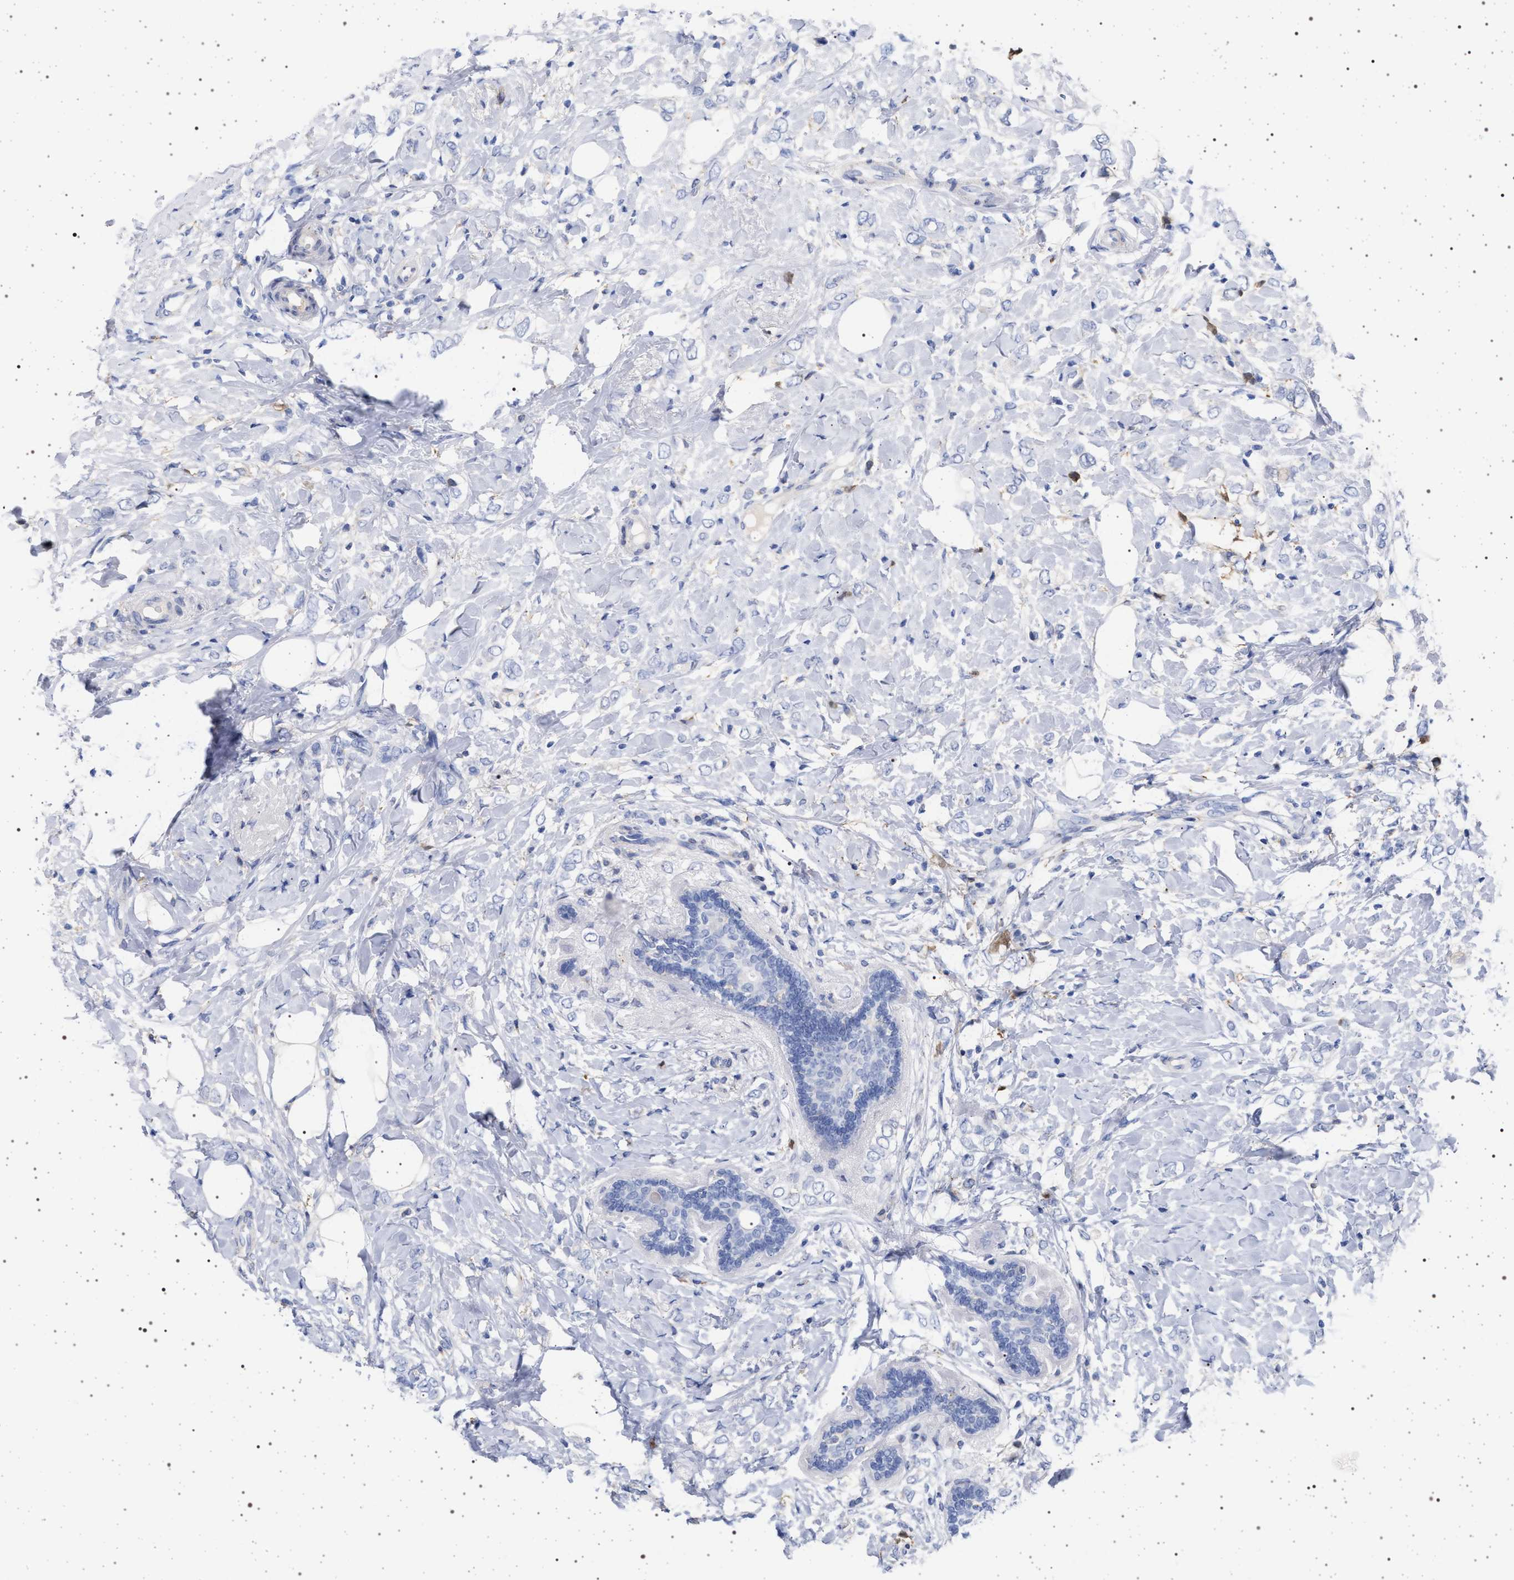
{"staining": {"intensity": "negative", "quantity": "none", "location": "none"}, "tissue": "breast cancer", "cell_type": "Tumor cells", "image_type": "cancer", "snomed": [{"axis": "morphology", "description": "Normal tissue, NOS"}, {"axis": "morphology", "description": "Lobular carcinoma"}, {"axis": "topography", "description": "Breast"}], "caption": "Protein analysis of lobular carcinoma (breast) shows no significant expression in tumor cells.", "gene": "PLG", "patient": {"sex": "female", "age": 47}}